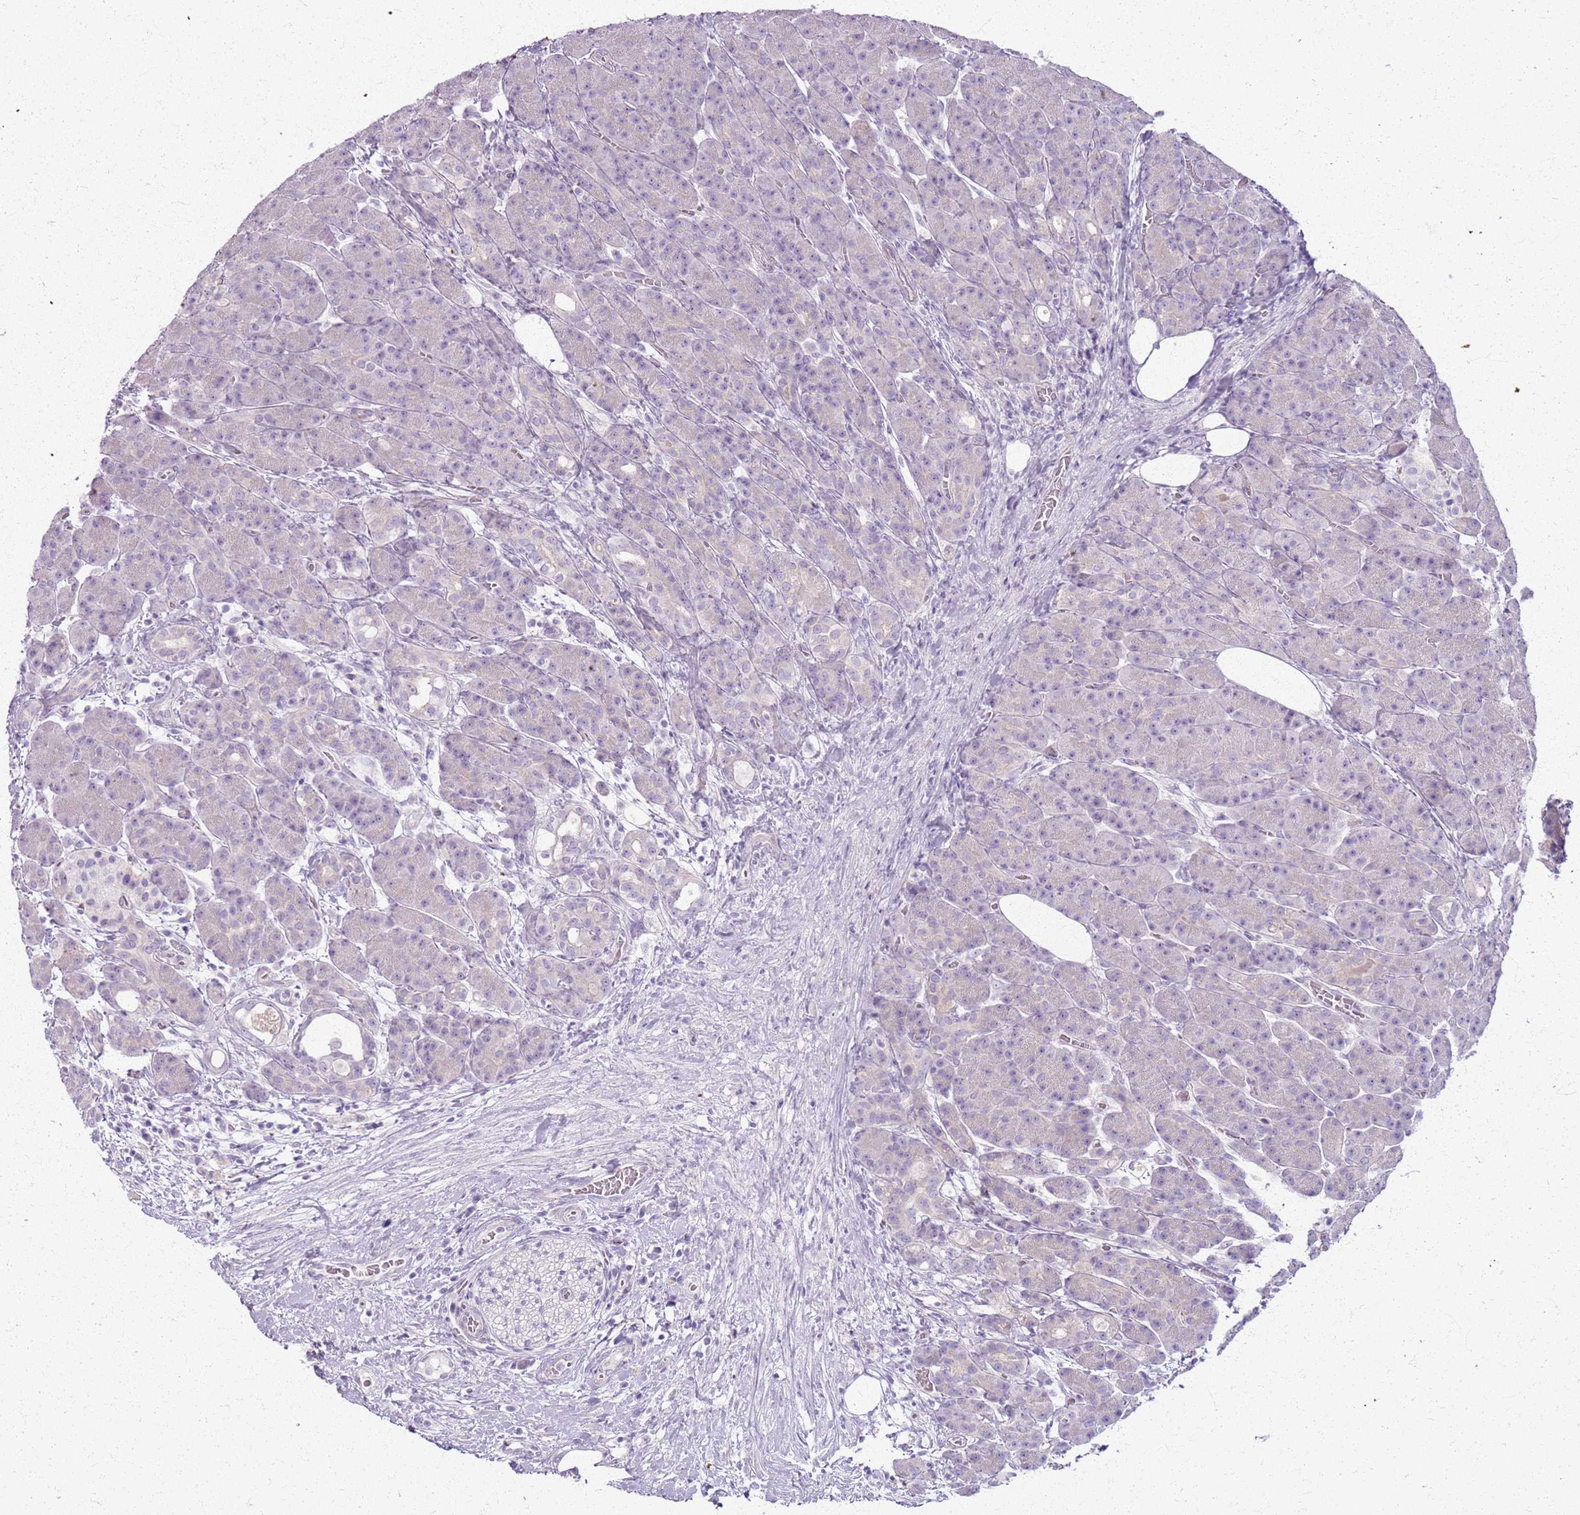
{"staining": {"intensity": "negative", "quantity": "none", "location": "none"}, "tissue": "pancreas", "cell_type": "Exocrine glandular cells", "image_type": "normal", "snomed": [{"axis": "morphology", "description": "Normal tissue, NOS"}, {"axis": "topography", "description": "Pancreas"}], "caption": "This is an IHC image of normal human pancreas. There is no positivity in exocrine glandular cells.", "gene": "CSRP3", "patient": {"sex": "male", "age": 63}}